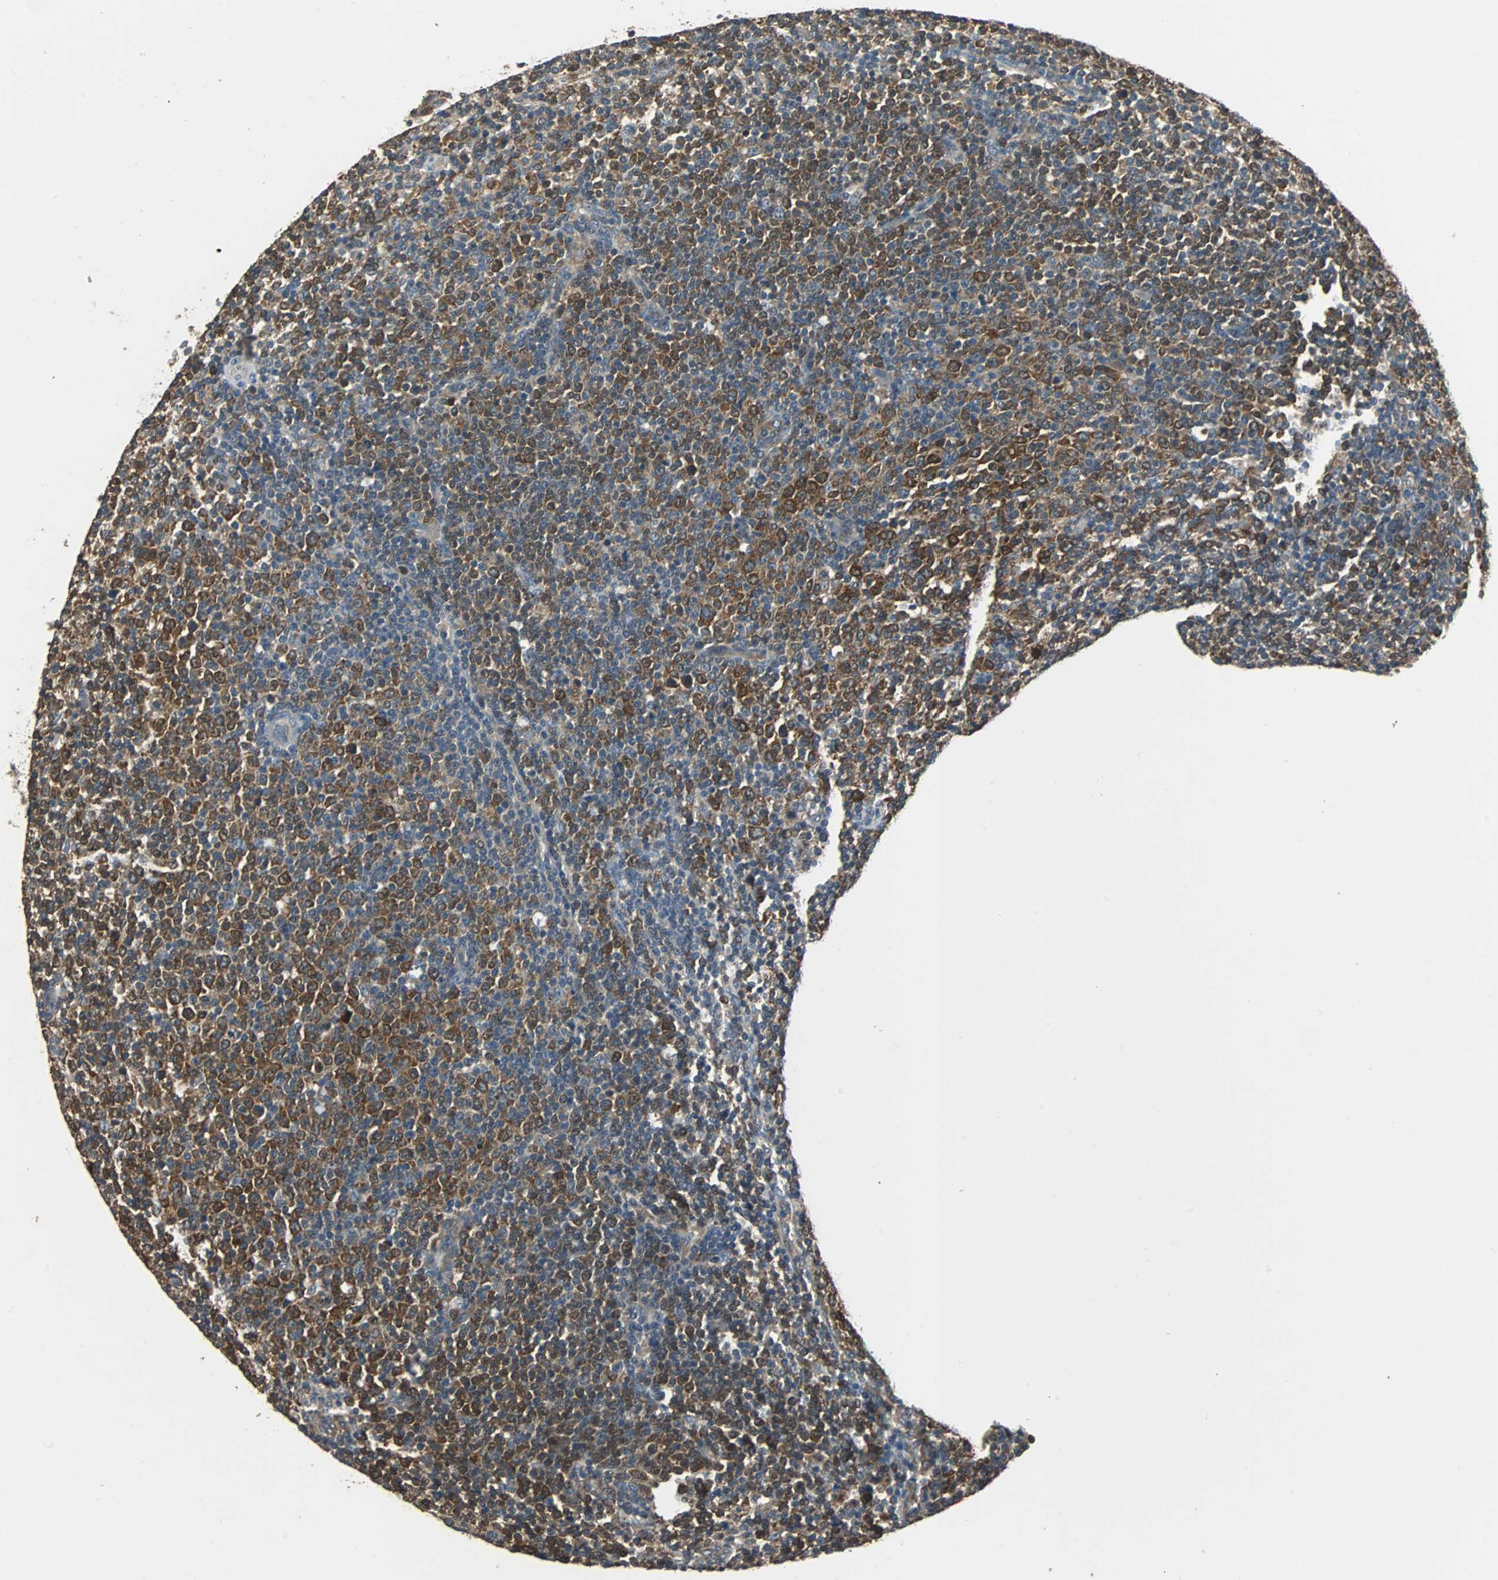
{"staining": {"intensity": "moderate", "quantity": "25%-75%", "location": "cytoplasmic/membranous"}, "tissue": "lymphoma", "cell_type": "Tumor cells", "image_type": "cancer", "snomed": [{"axis": "morphology", "description": "Malignant lymphoma, non-Hodgkin's type, Low grade"}, {"axis": "topography", "description": "Lymph node"}], "caption": "Low-grade malignant lymphoma, non-Hodgkin's type was stained to show a protein in brown. There is medium levels of moderate cytoplasmic/membranous expression in approximately 25%-75% of tumor cells.", "gene": "ABHD2", "patient": {"sex": "male", "age": 70}}